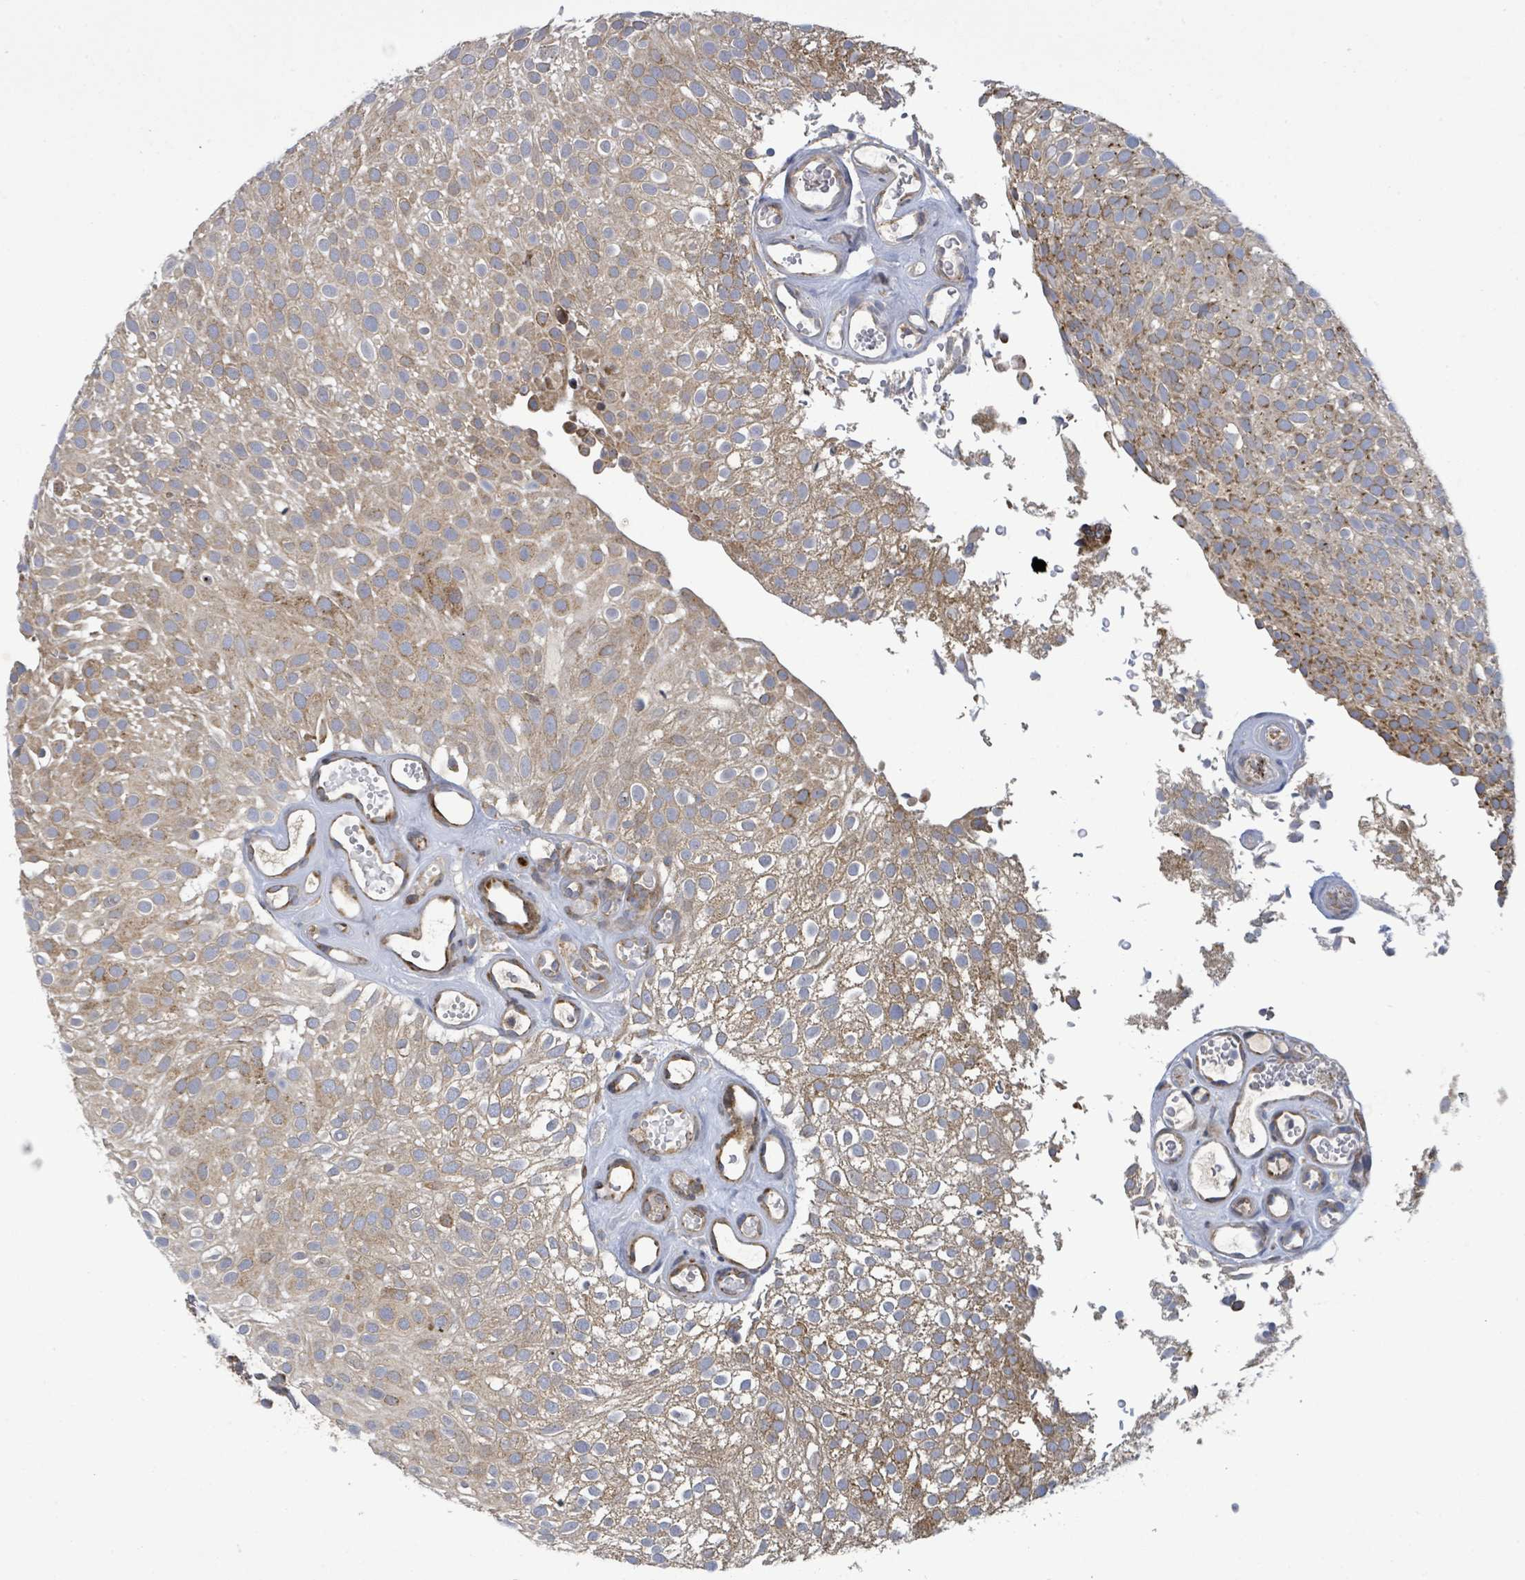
{"staining": {"intensity": "moderate", "quantity": ">75%", "location": "cytoplasmic/membranous"}, "tissue": "urothelial cancer", "cell_type": "Tumor cells", "image_type": "cancer", "snomed": [{"axis": "morphology", "description": "Urothelial carcinoma, Low grade"}, {"axis": "topography", "description": "Urinary bladder"}], "caption": "Tumor cells demonstrate medium levels of moderate cytoplasmic/membranous positivity in about >75% of cells in human urothelial cancer.", "gene": "NOMO1", "patient": {"sex": "male", "age": 78}}